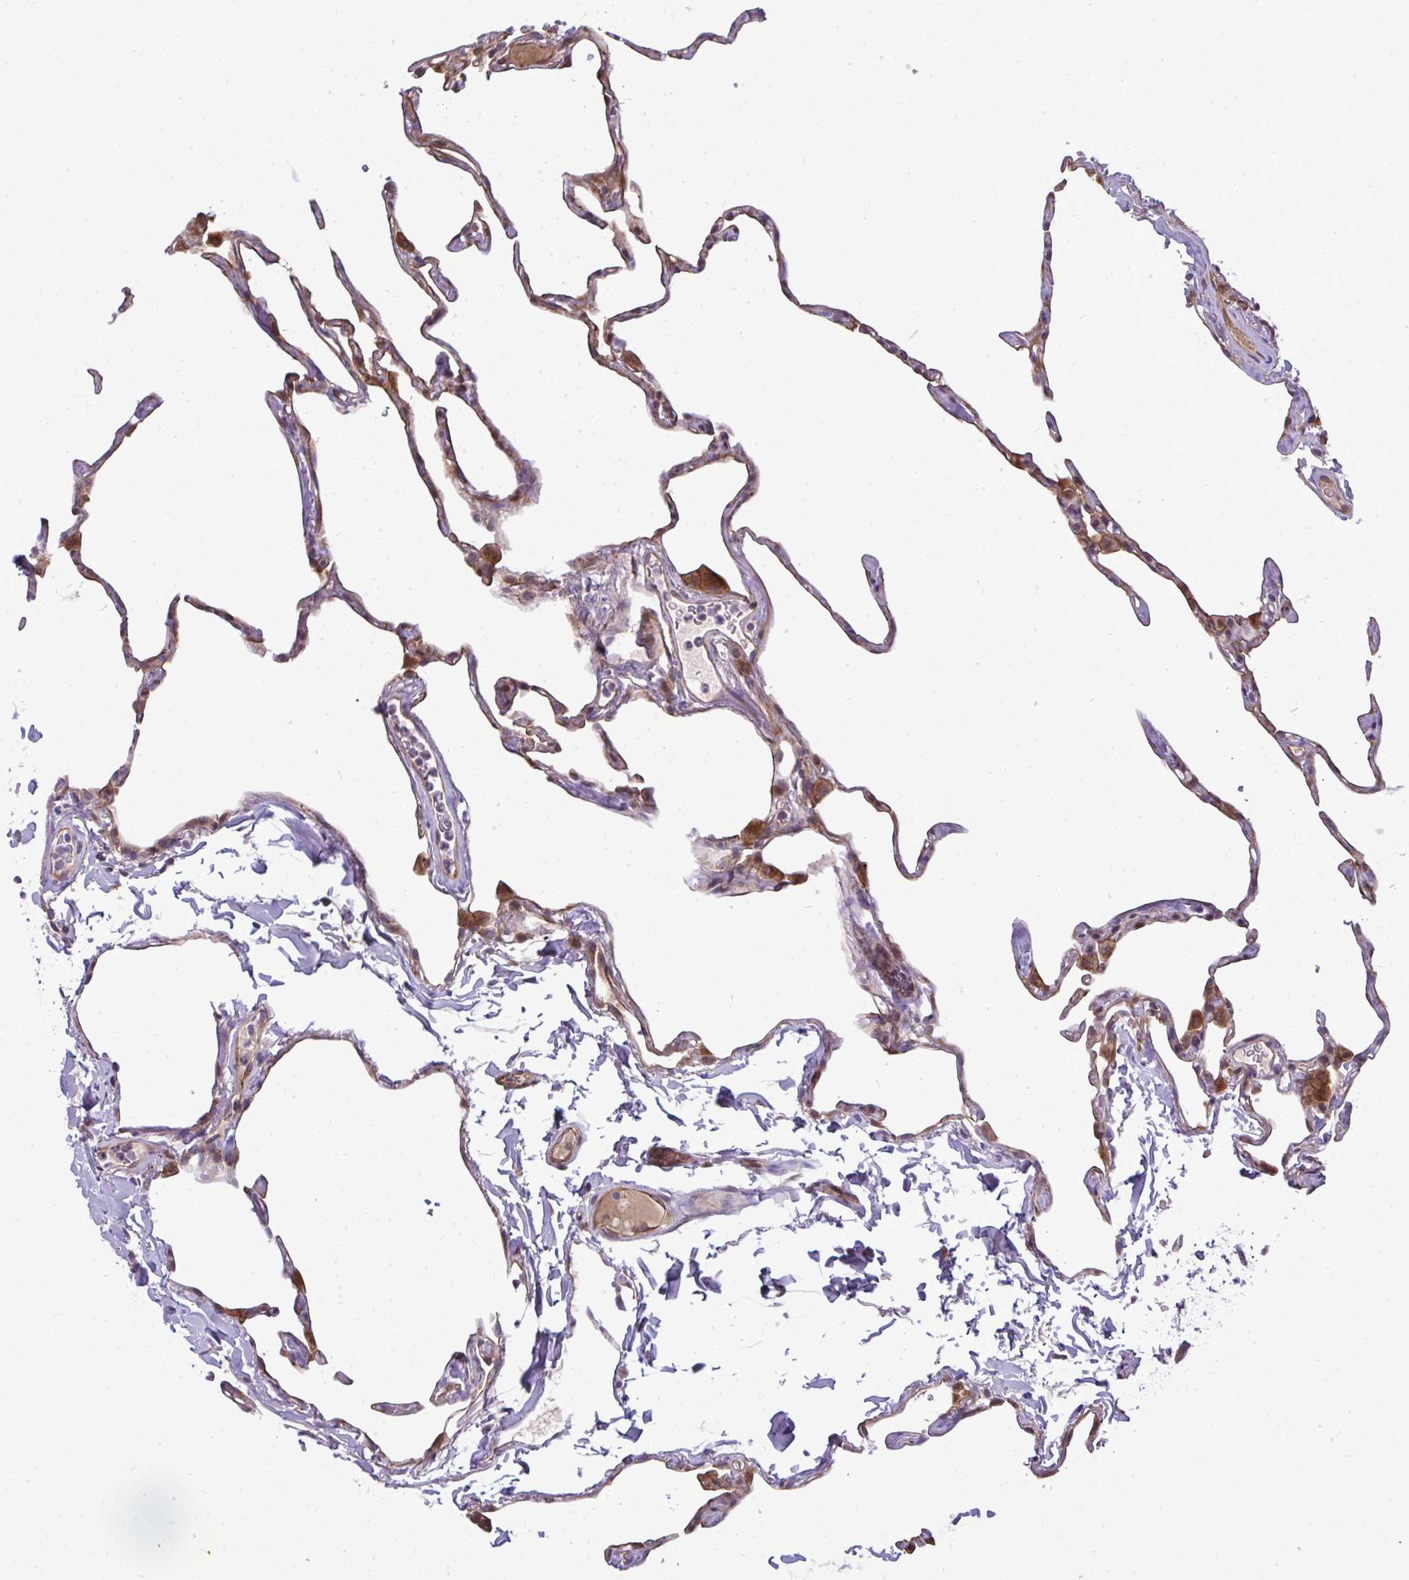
{"staining": {"intensity": "moderate", "quantity": "25%-75%", "location": "cytoplasmic/membranous"}, "tissue": "lung", "cell_type": "Alveolar cells", "image_type": "normal", "snomed": [{"axis": "morphology", "description": "Normal tissue, NOS"}, {"axis": "topography", "description": "Lung"}], "caption": "IHC histopathology image of benign lung stained for a protein (brown), which exhibits medium levels of moderate cytoplasmic/membranous positivity in approximately 25%-75% of alveolar cells.", "gene": "ZSCAN9", "patient": {"sex": "male", "age": 65}}